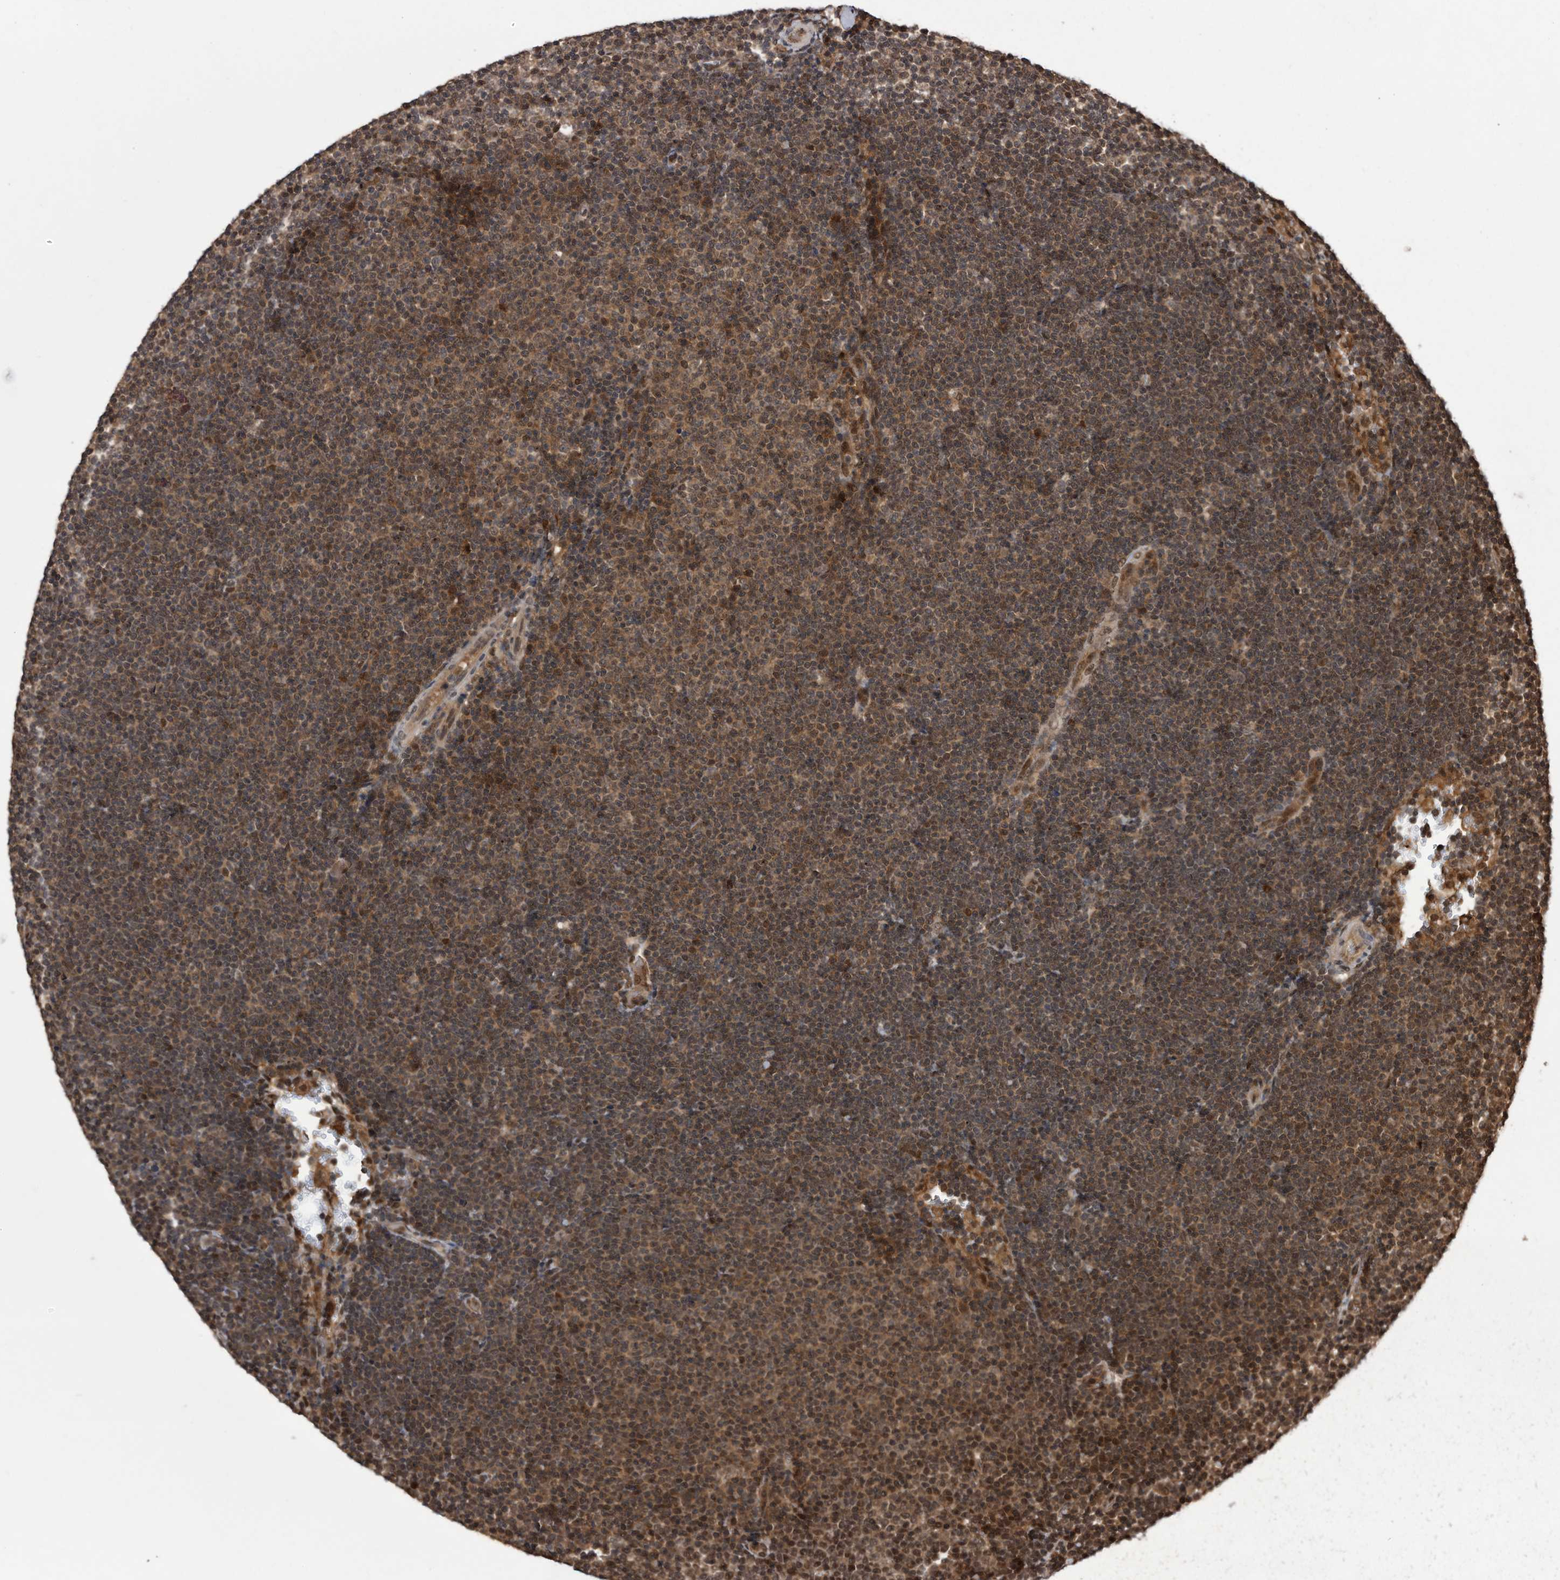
{"staining": {"intensity": "moderate", "quantity": ">75%", "location": "cytoplasmic/membranous"}, "tissue": "lymphoma", "cell_type": "Tumor cells", "image_type": "cancer", "snomed": [{"axis": "morphology", "description": "Malignant lymphoma, non-Hodgkin's type, Low grade"}, {"axis": "topography", "description": "Lymph node"}], "caption": "Immunohistochemistry (DAB) staining of lymphoma reveals moderate cytoplasmic/membranous protein positivity in about >75% of tumor cells.", "gene": "RAD23B", "patient": {"sex": "female", "age": 53}}